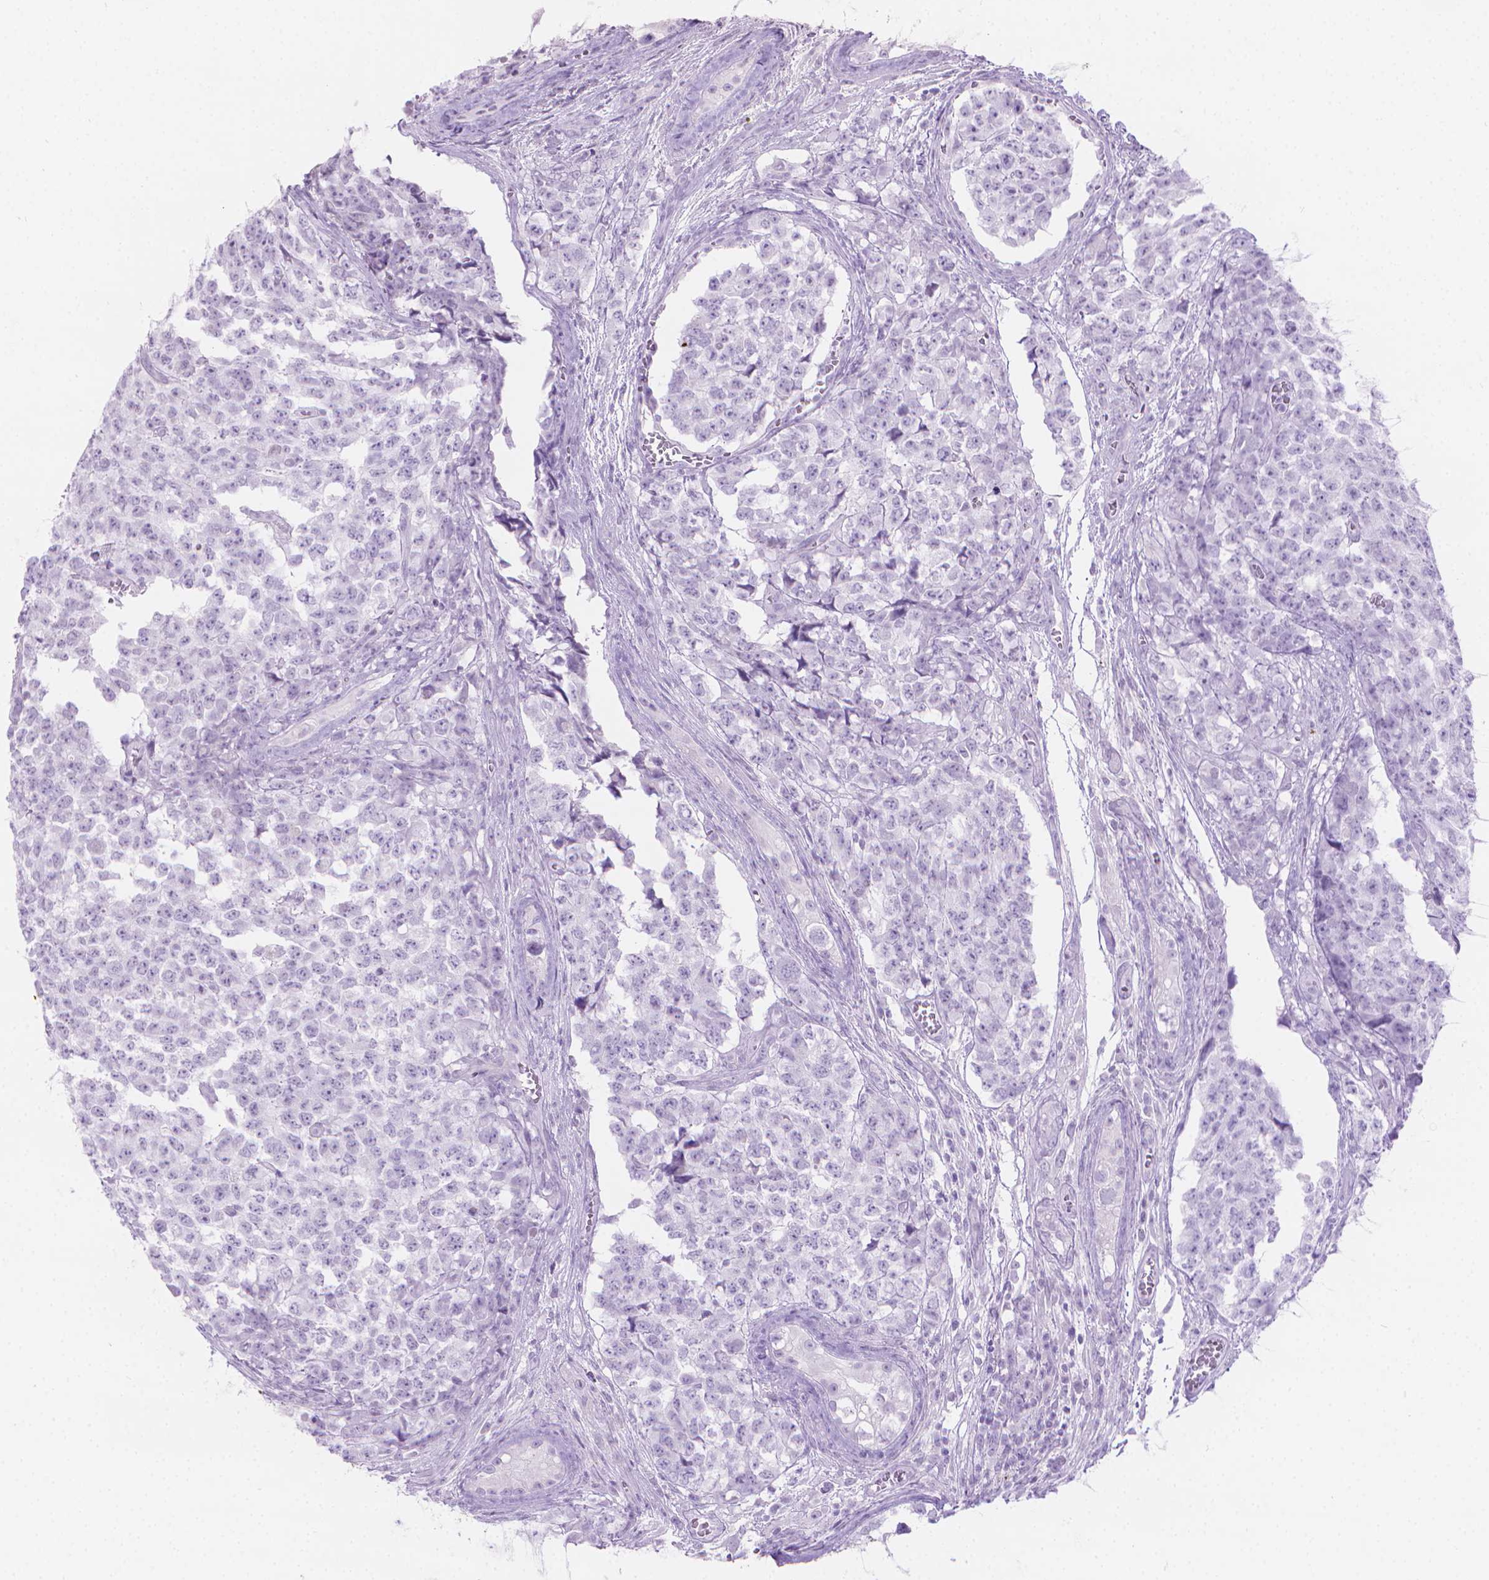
{"staining": {"intensity": "negative", "quantity": "none", "location": "none"}, "tissue": "testis cancer", "cell_type": "Tumor cells", "image_type": "cancer", "snomed": [{"axis": "morphology", "description": "Carcinoma, Embryonal, NOS"}, {"axis": "topography", "description": "Testis"}], "caption": "The micrograph exhibits no staining of tumor cells in testis embryonal carcinoma.", "gene": "CFAP52", "patient": {"sex": "male", "age": 23}}